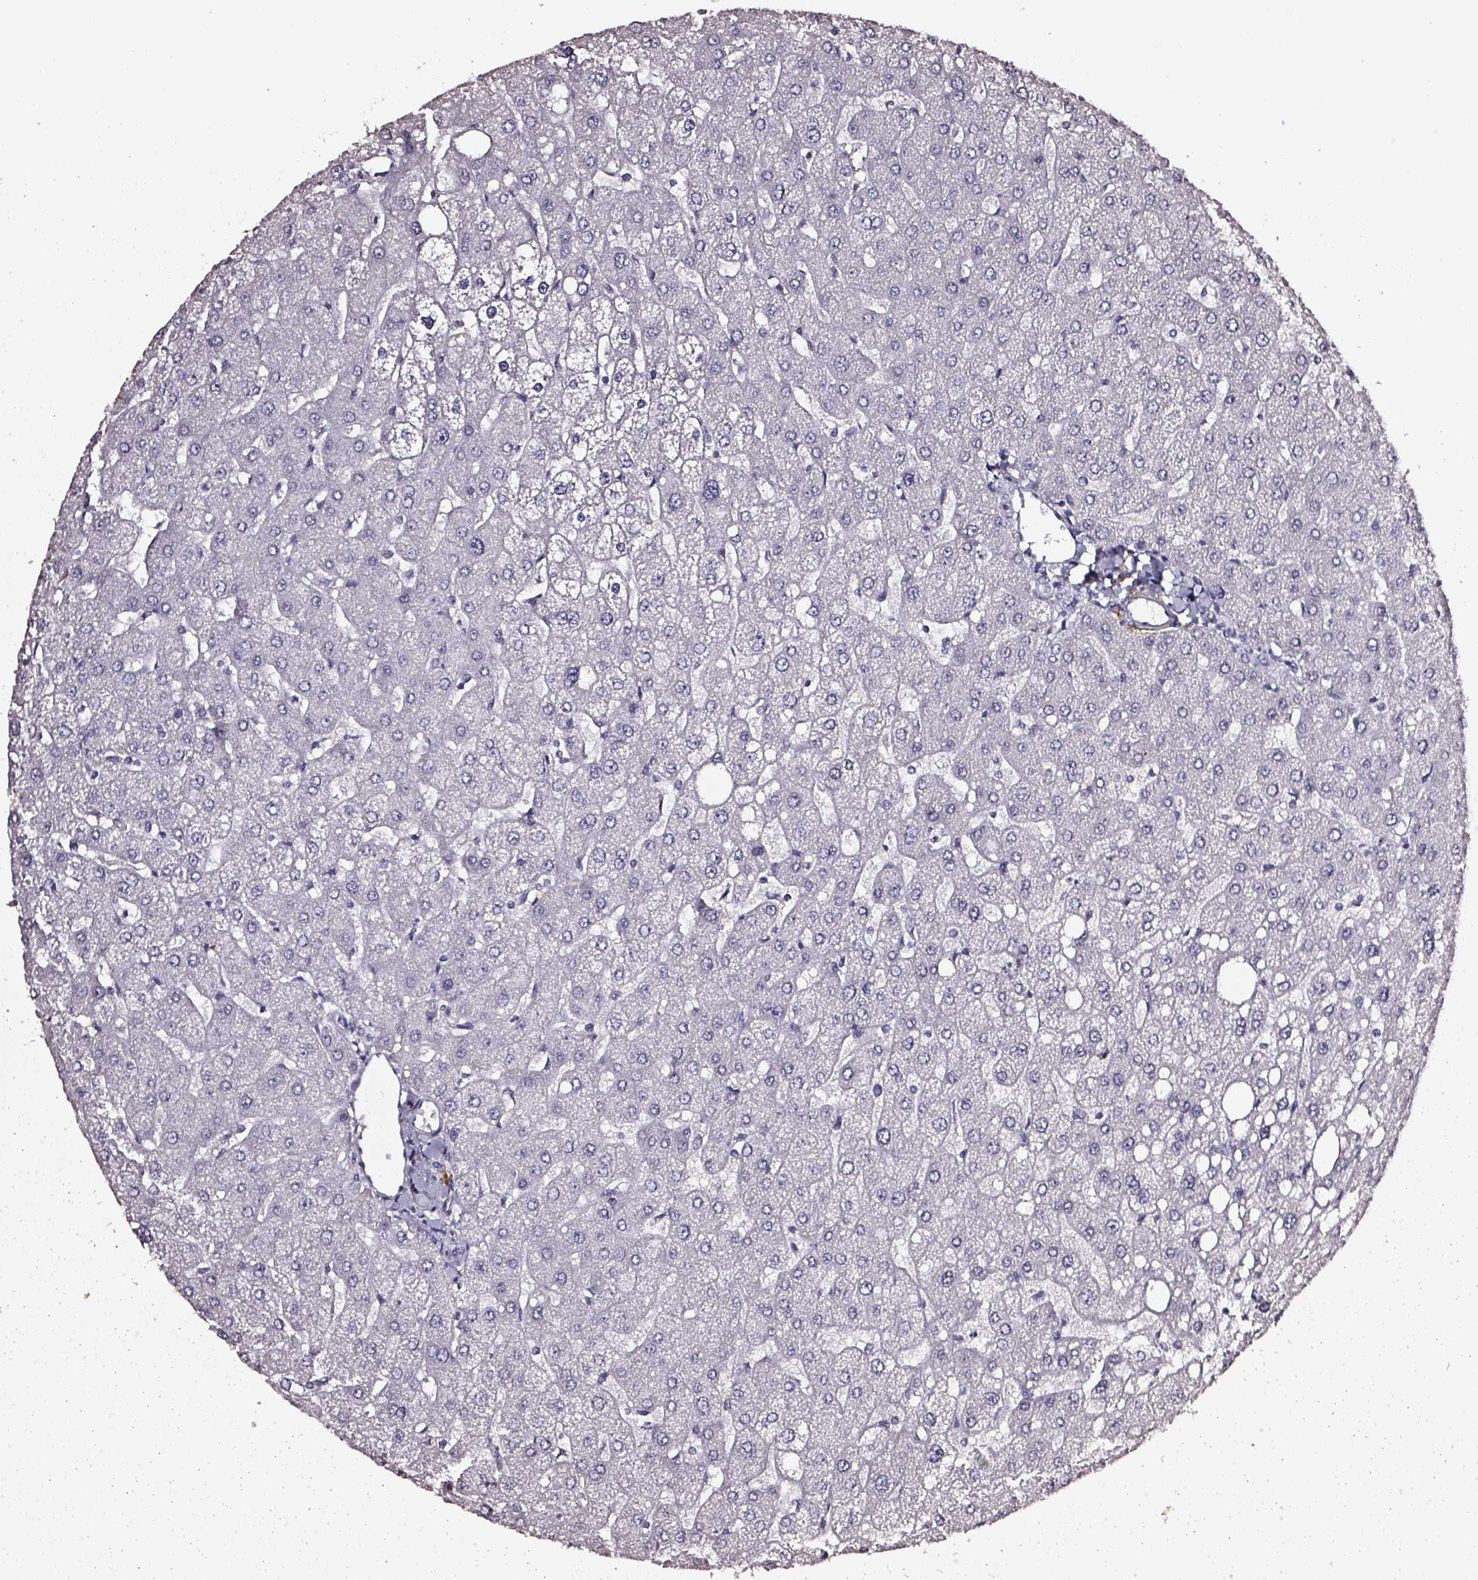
{"staining": {"intensity": "negative", "quantity": "none", "location": "none"}, "tissue": "liver", "cell_type": "Cholangiocytes", "image_type": "normal", "snomed": [{"axis": "morphology", "description": "Normal tissue, NOS"}, {"axis": "topography", "description": "Liver"}], "caption": "Unremarkable liver was stained to show a protein in brown. There is no significant positivity in cholangiocytes.", "gene": "DPEP1", "patient": {"sex": "male", "age": 67}}